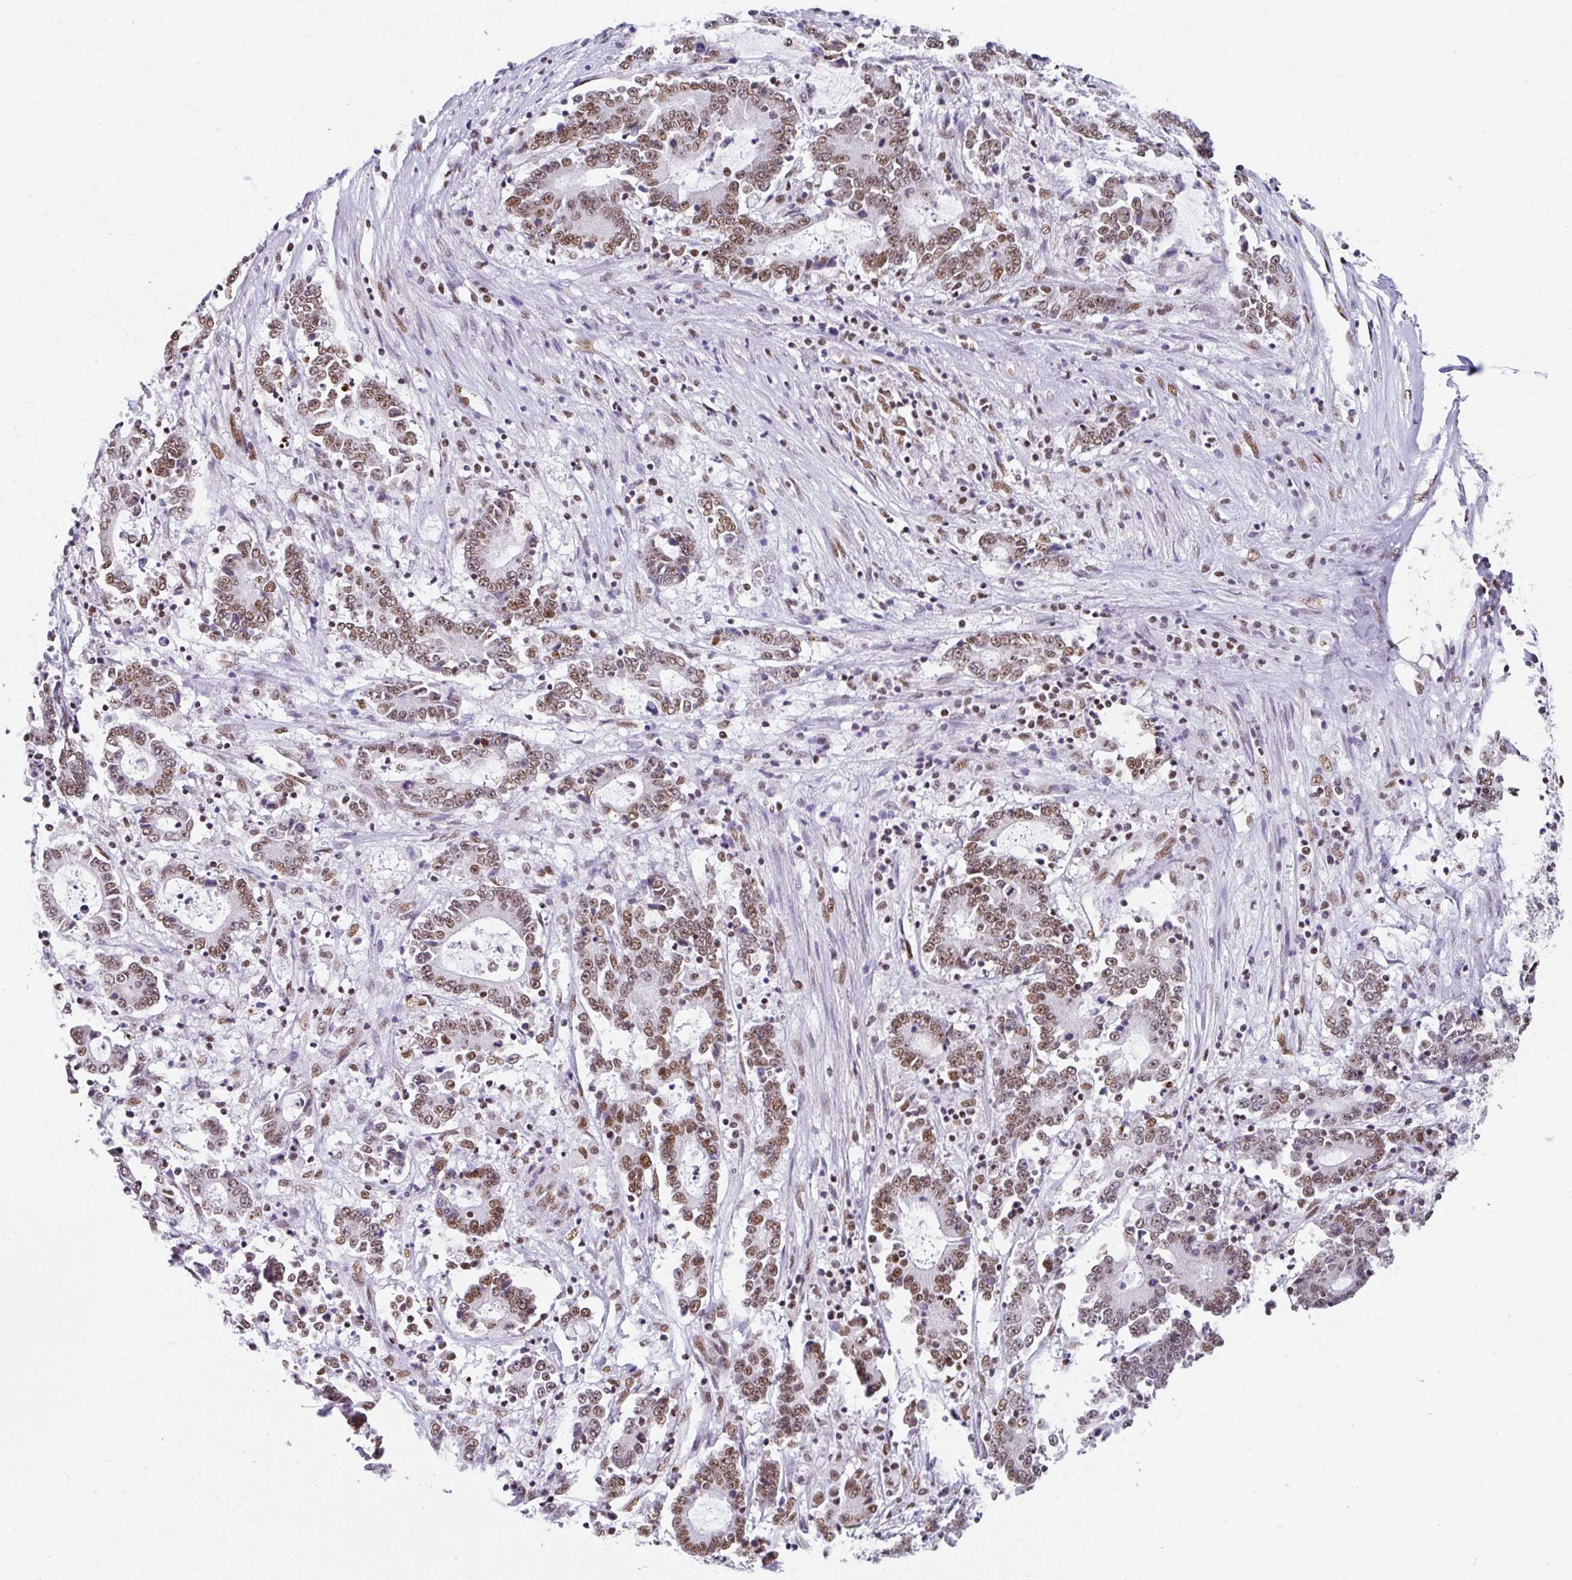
{"staining": {"intensity": "moderate", "quantity": ">75%", "location": "nuclear"}, "tissue": "stomach cancer", "cell_type": "Tumor cells", "image_type": "cancer", "snomed": [{"axis": "morphology", "description": "Adenocarcinoma, NOS"}, {"axis": "topography", "description": "Stomach, upper"}], "caption": "Protein expression analysis of stomach cancer (adenocarcinoma) exhibits moderate nuclear expression in approximately >75% of tumor cells. The protein of interest is stained brown, and the nuclei are stained in blue (DAB (3,3'-diaminobenzidine) IHC with brightfield microscopy, high magnification).", "gene": "KHDRBS1", "patient": {"sex": "male", "age": 68}}